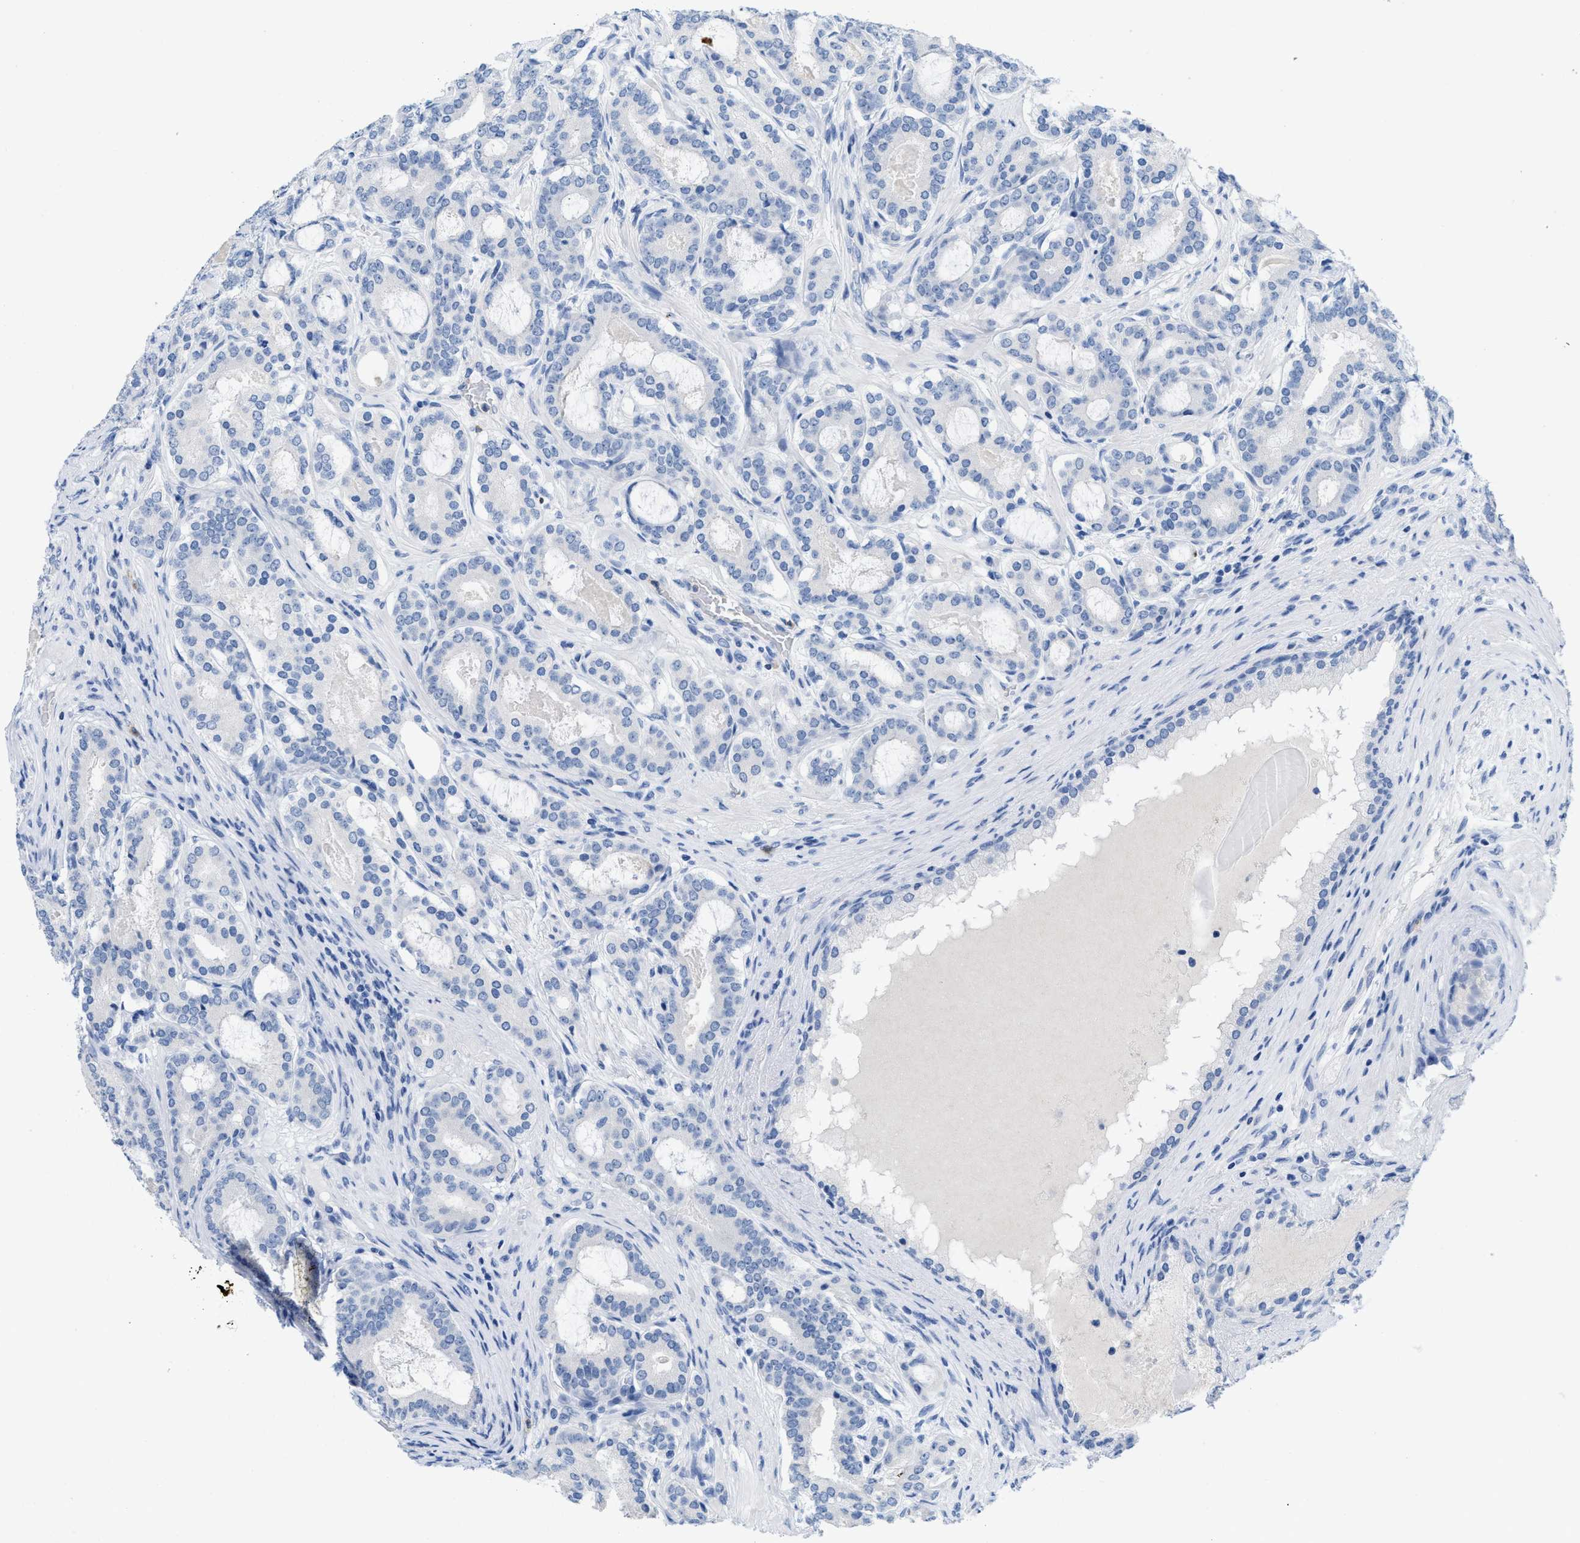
{"staining": {"intensity": "negative", "quantity": "none", "location": "none"}, "tissue": "prostate cancer", "cell_type": "Tumor cells", "image_type": "cancer", "snomed": [{"axis": "morphology", "description": "Adenocarcinoma, High grade"}, {"axis": "topography", "description": "Prostate"}], "caption": "High power microscopy histopathology image of an immunohistochemistry photomicrograph of prostate cancer, revealing no significant staining in tumor cells. (DAB immunohistochemistry visualized using brightfield microscopy, high magnification).", "gene": "CR1", "patient": {"sex": "male", "age": 60}}